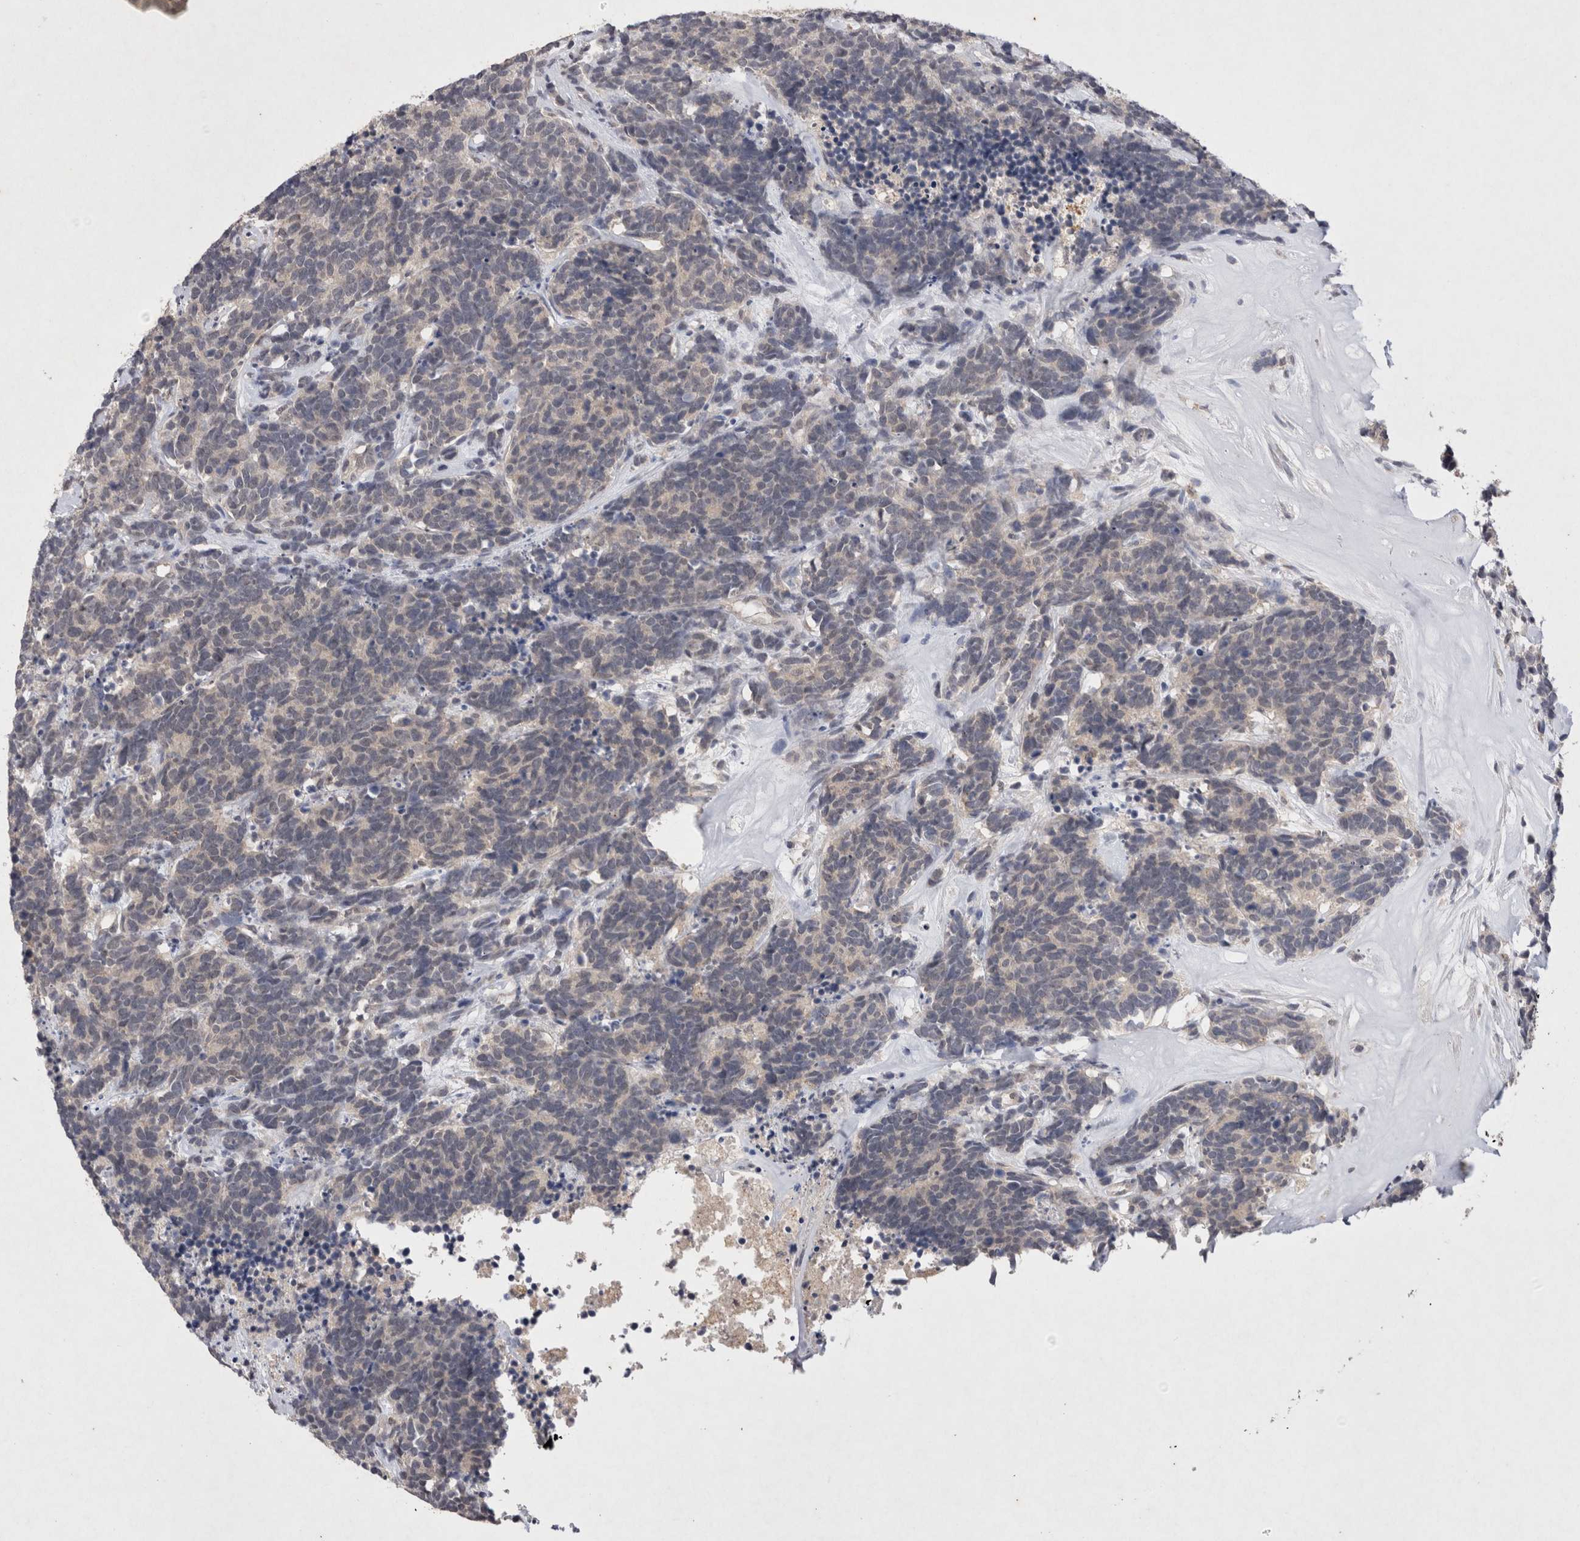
{"staining": {"intensity": "negative", "quantity": "none", "location": "none"}, "tissue": "carcinoid", "cell_type": "Tumor cells", "image_type": "cancer", "snomed": [{"axis": "morphology", "description": "Carcinoma, NOS"}, {"axis": "morphology", "description": "Carcinoid, malignant, NOS"}, {"axis": "topography", "description": "Urinary bladder"}], "caption": "A micrograph of human malignant carcinoid is negative for staining in tumor cells.", "gene": "RASSF3", "patient": {"sex": "male", "age": 57}}